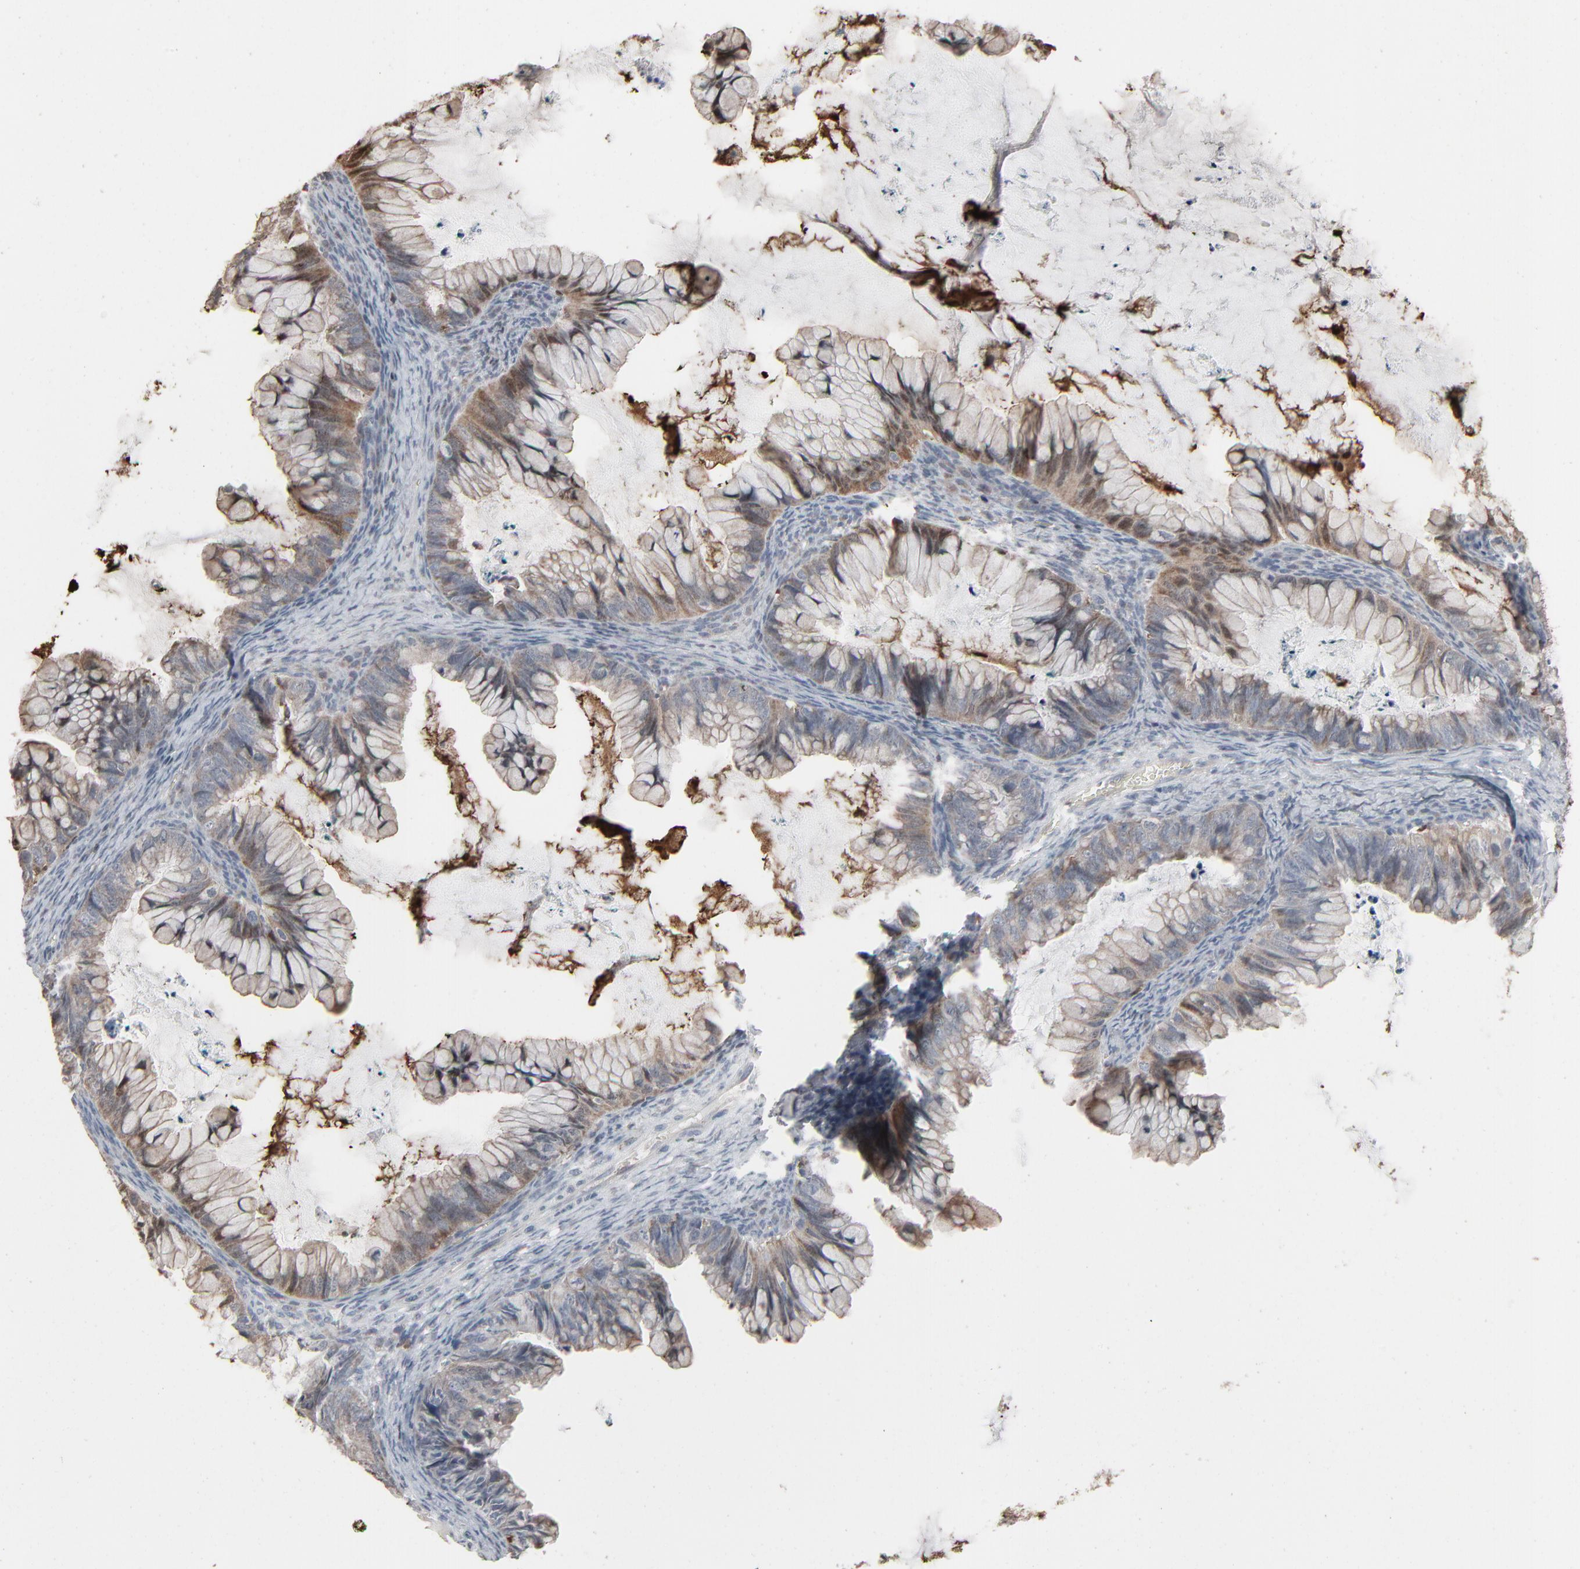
{"staining": {"intensity": "moderate", "quantity": ">75%", "location": "cytoplasmic/membranous"}, "tissue": "ovarian cancer", "cell_type": "Tumor cells", "image_type": "cancer", "snomed": [{"axis": "morphology", "description": "Cystadenocarcinoma, mucinous, NOS"}, {"axis": "topography", "description": "Ovary"}], "caption": "Ovarian cancer (mucinous cystadenocarcinoma) stained with a brown dye demonstrates moderate cytoplasmic/membranous positive expression in about >75% of tumor cells.", "gene": "DOCK8", "patient": {"sex": "female", "age": 36}}